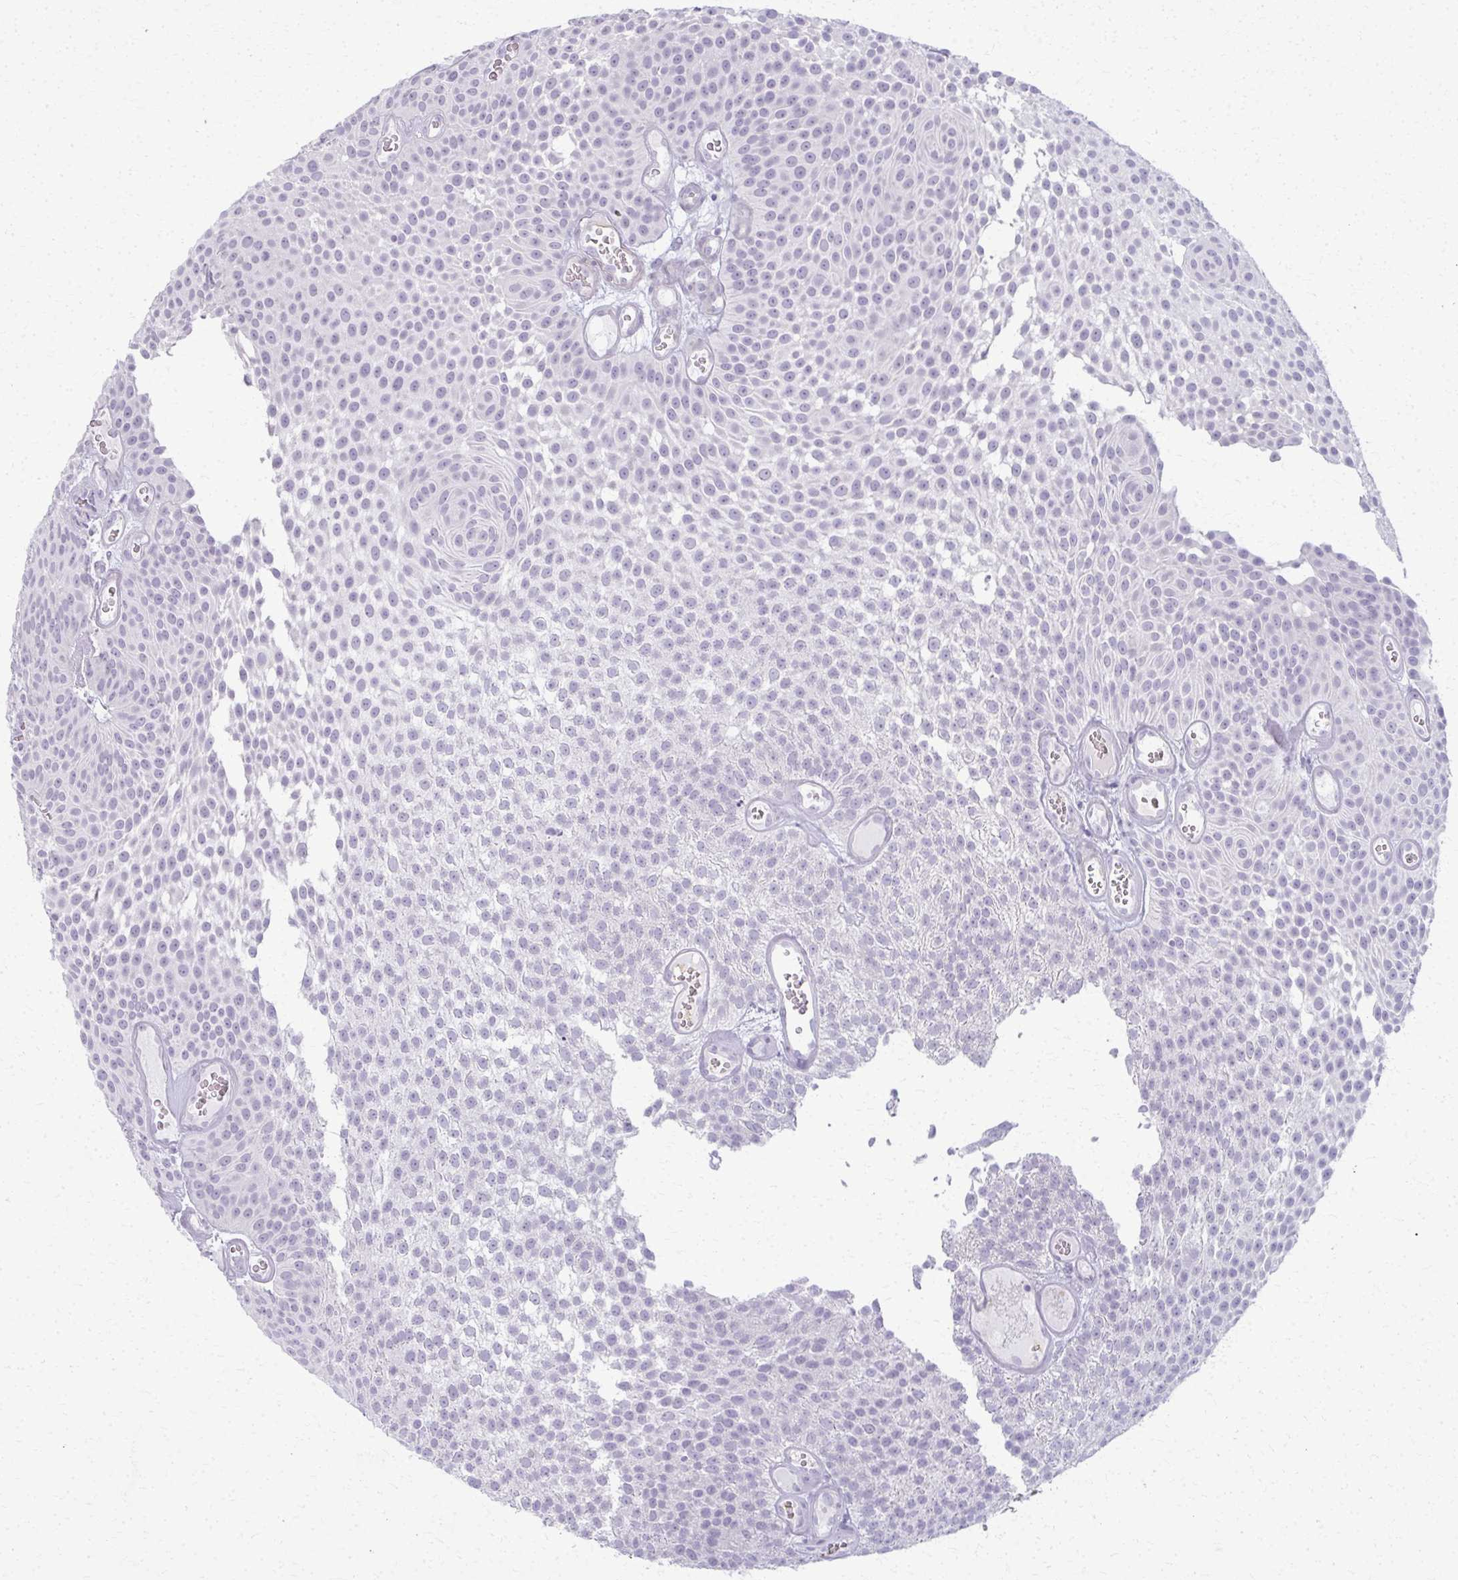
{"staining": {"intensity": "negative", "quantity": "none", "location": "none"}, "tissue": "urothelial cancer", "cell_type": "Tumor cells", "image_type": "cancer", "snomed": [{"axis": "morphology", "description": "Urothelial carcinoma, Low grade"}, {"axis": "topography", "description": "Urinary bladder"}], "caption": "This is an immunohistochemistry histopathology image of human urothelial carcinoma (low-grade). There is no expression in tumor cells.", "gene": "CA3", "patient": {"sex": "male", "age": 82}}